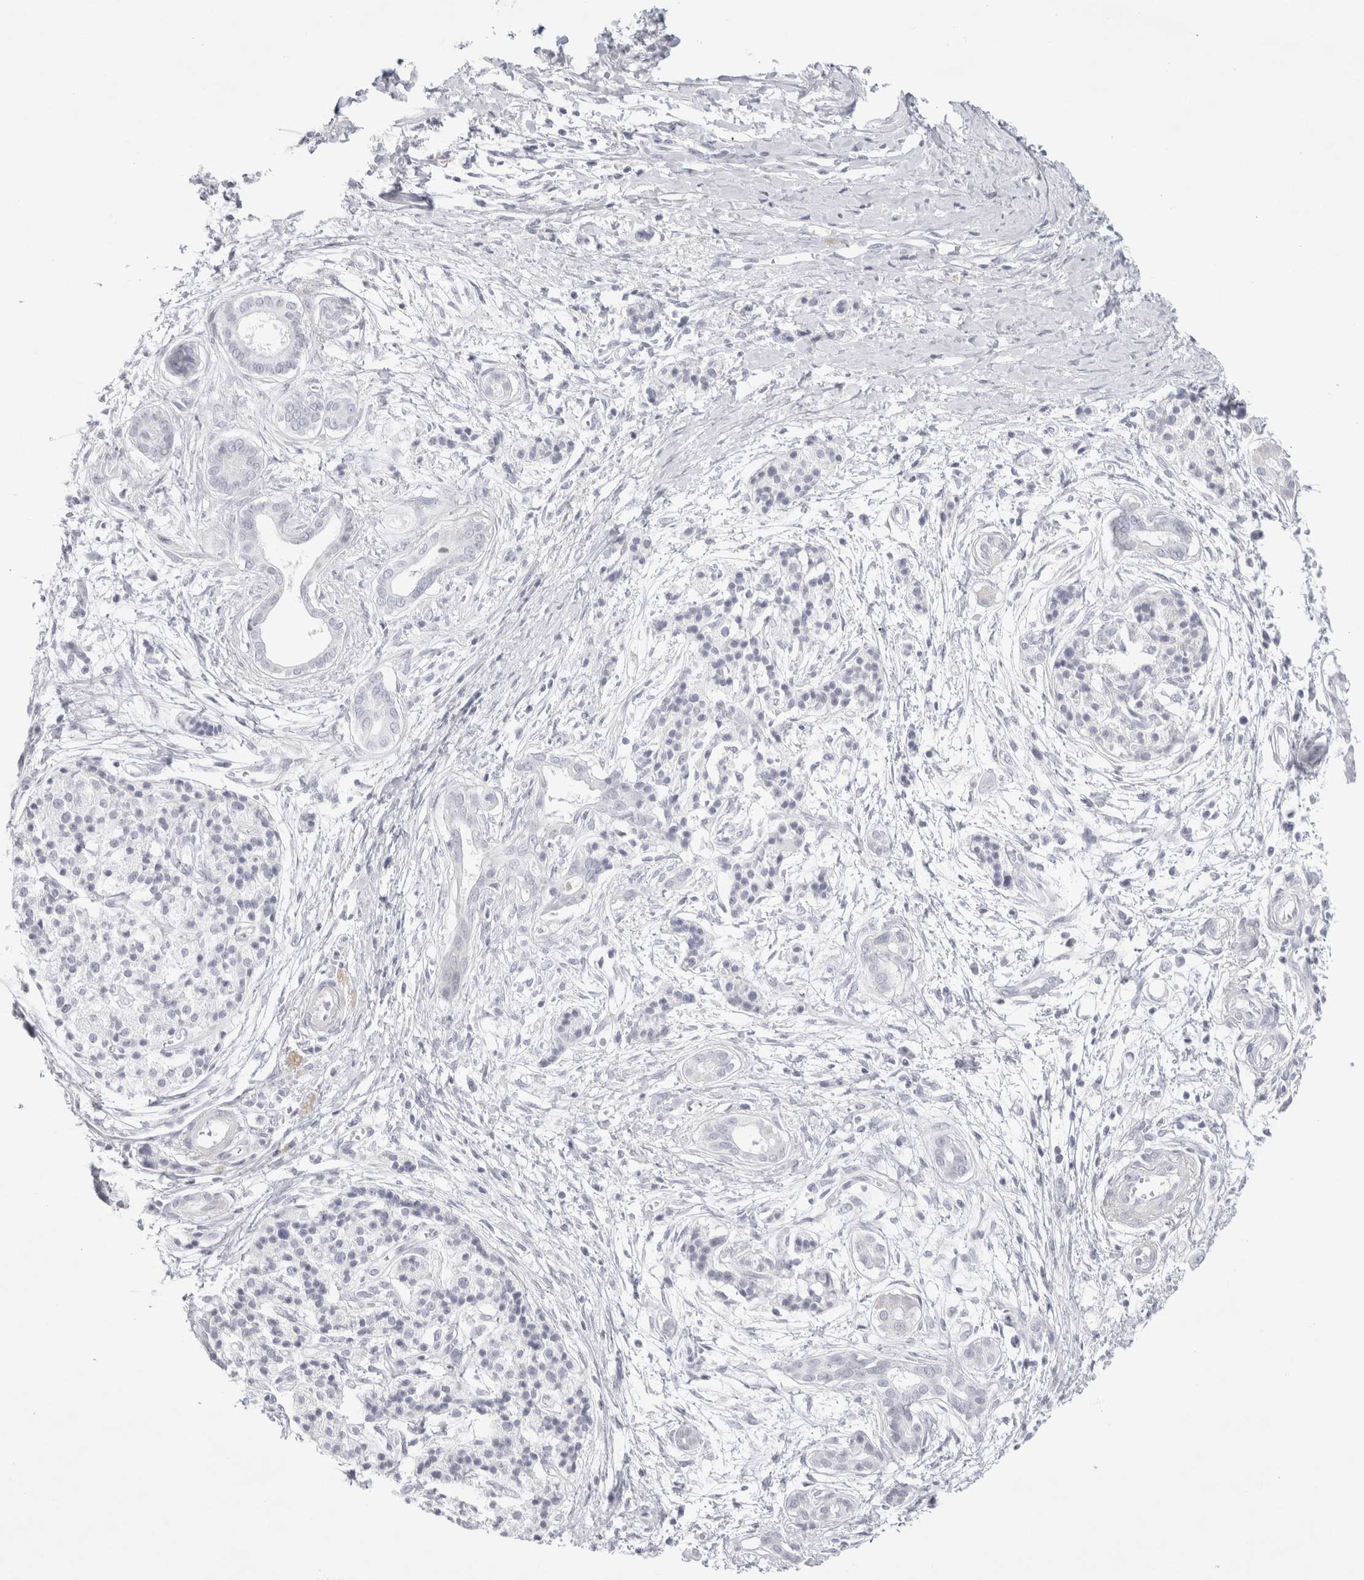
{"staining": {"intensity": "negative", "quantity": "none", "location": "none"}, "tissue": "pancreatic cancer", "cell_type": "Tumor cells", "image_type": "cancer", "snomed": [{"axis": "morphology", "description": "Adenocarcinoma, NOS"}, {"axis": "topography", "description": "Pancreas"}], "caption": "Tumor cells are negative for protein expression in human pancreatic cancer (adenocarcinoma).", "gene": "GARIN1A", "patient": {"sex": "male", "age": 59}}